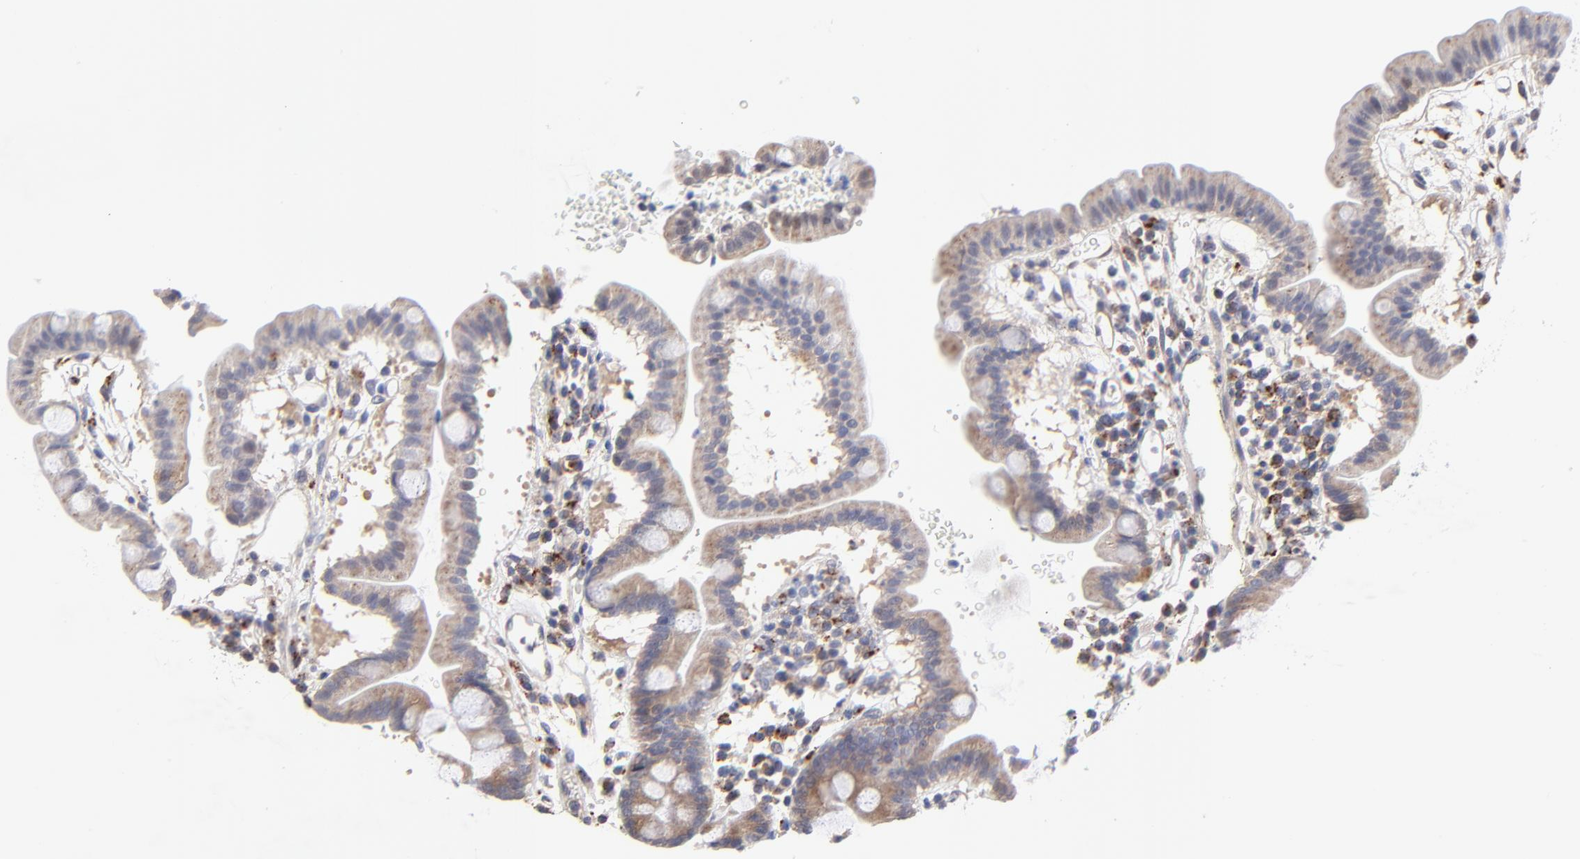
{"staining": {"intensity": "moderate", "quantity": ">75%", "location": "cytoplasmic/membranous"}, "tissue": "duodenum", "cell_type": "Glandular cells", "image_type": "normal", "snomed": [{"axis": "morphology", "description": "Normal tissue, NOS"}, {"axis": "topography", "description": "Duodenum"}], "caption": "The photomicrograph exhibits a brown stain indicating the presence of a protein in the cytoplasmic/membranous of glandular cells in duodenum. (DAB = brown stain, brightfield microscopy at high magnification).", "gene": "PDE4B", "patient": {"sex": "male", "age": 50}}